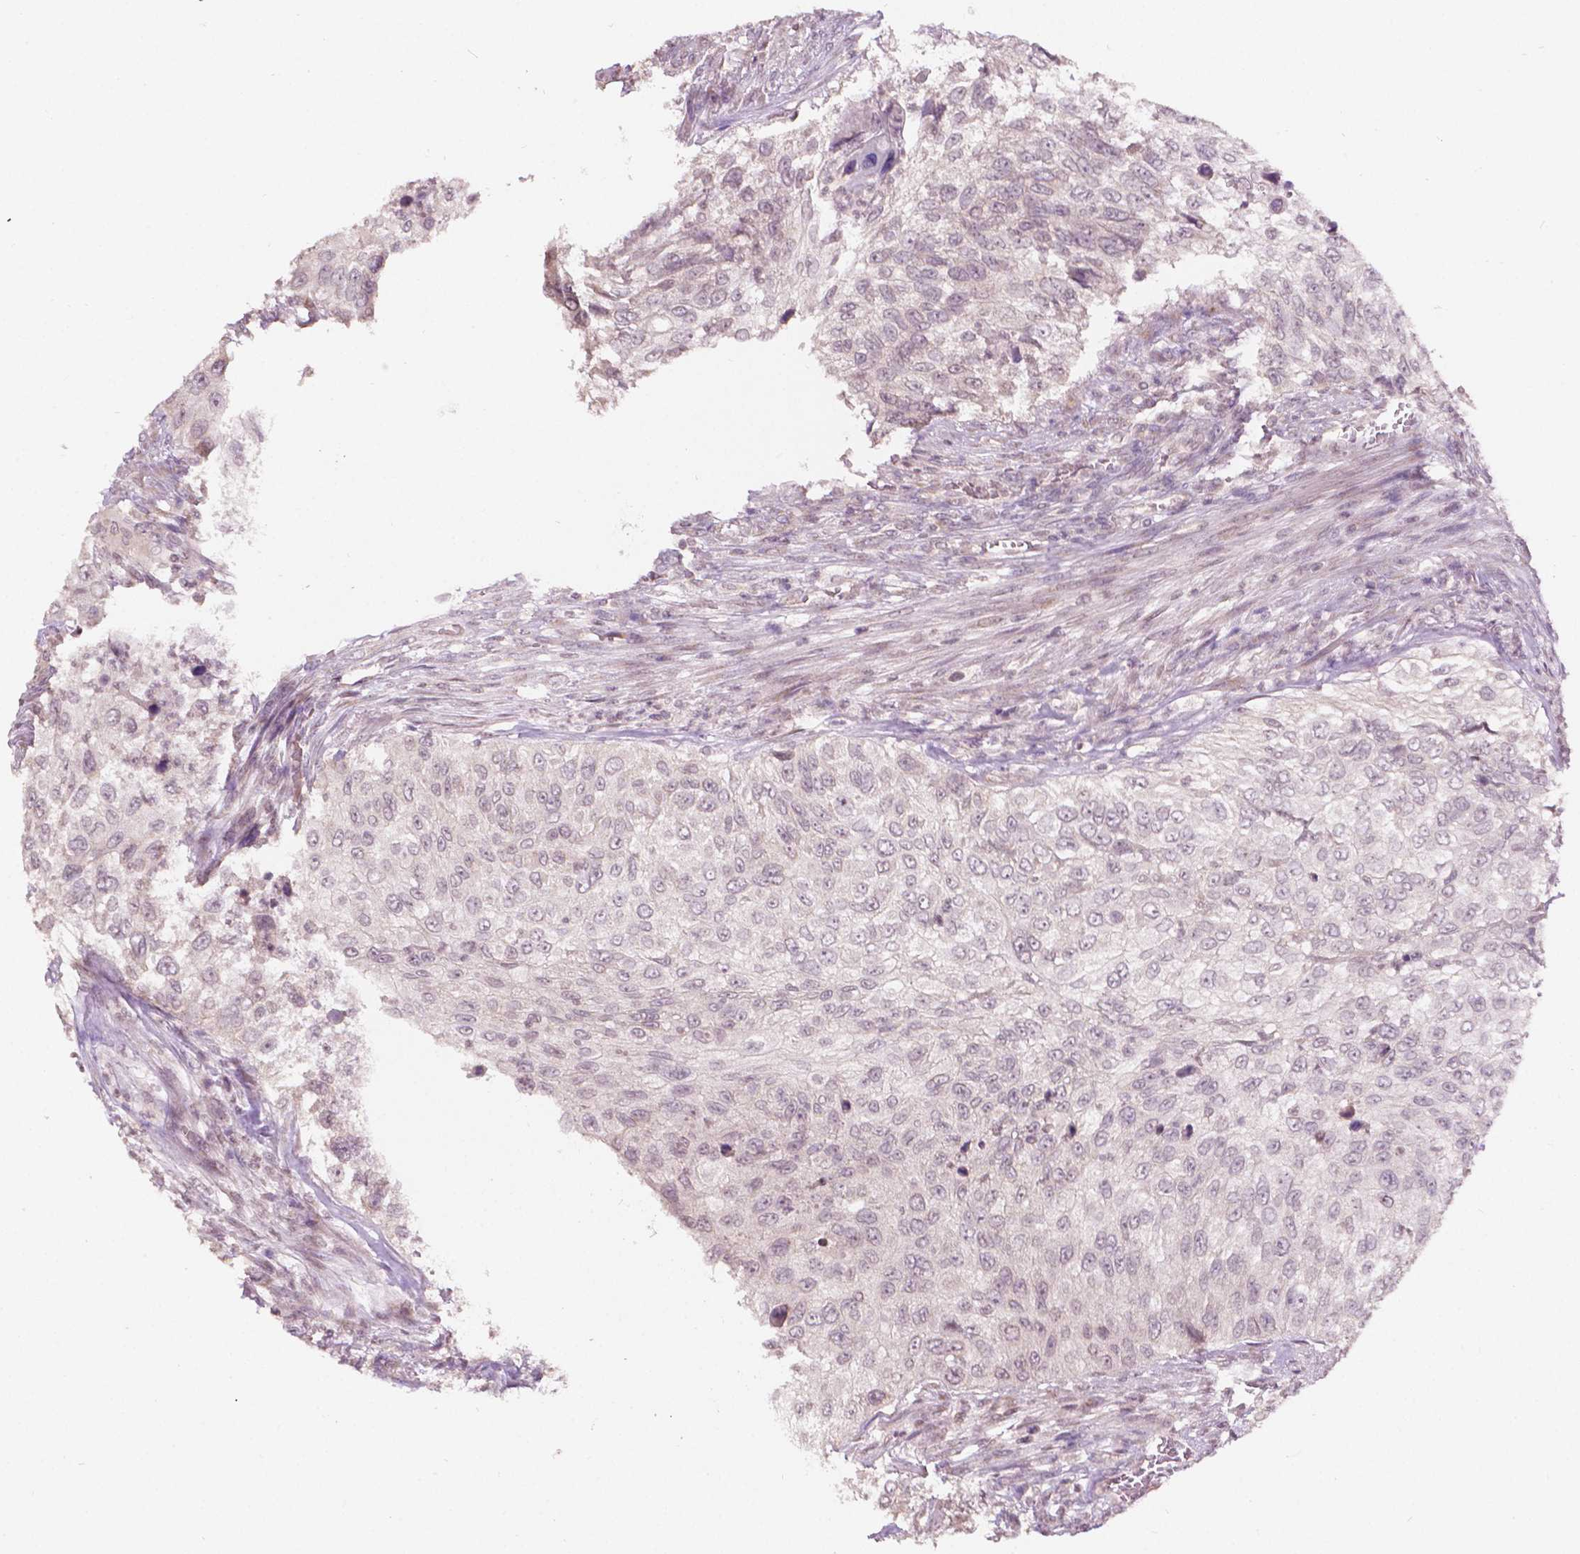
{"staining": {"intensity": "negative", "quantity": "none", "location": "none"}, "tissue": "urothelial cancer", "cell_type": "Tumor cells", "image_type": "cancer", "snomed": [{"axis": "morphology", "description": "Urothelial carcinoma, High grade"}, {"axis": "topography", "description": "Urinary bladder"}], "caption": "This is an IHC image of human high-grade urothelial carcinoma. There is no expression in tumor cells.", "gene": "NOS1AP", "patient": {"sex": "female", "age": 60}}